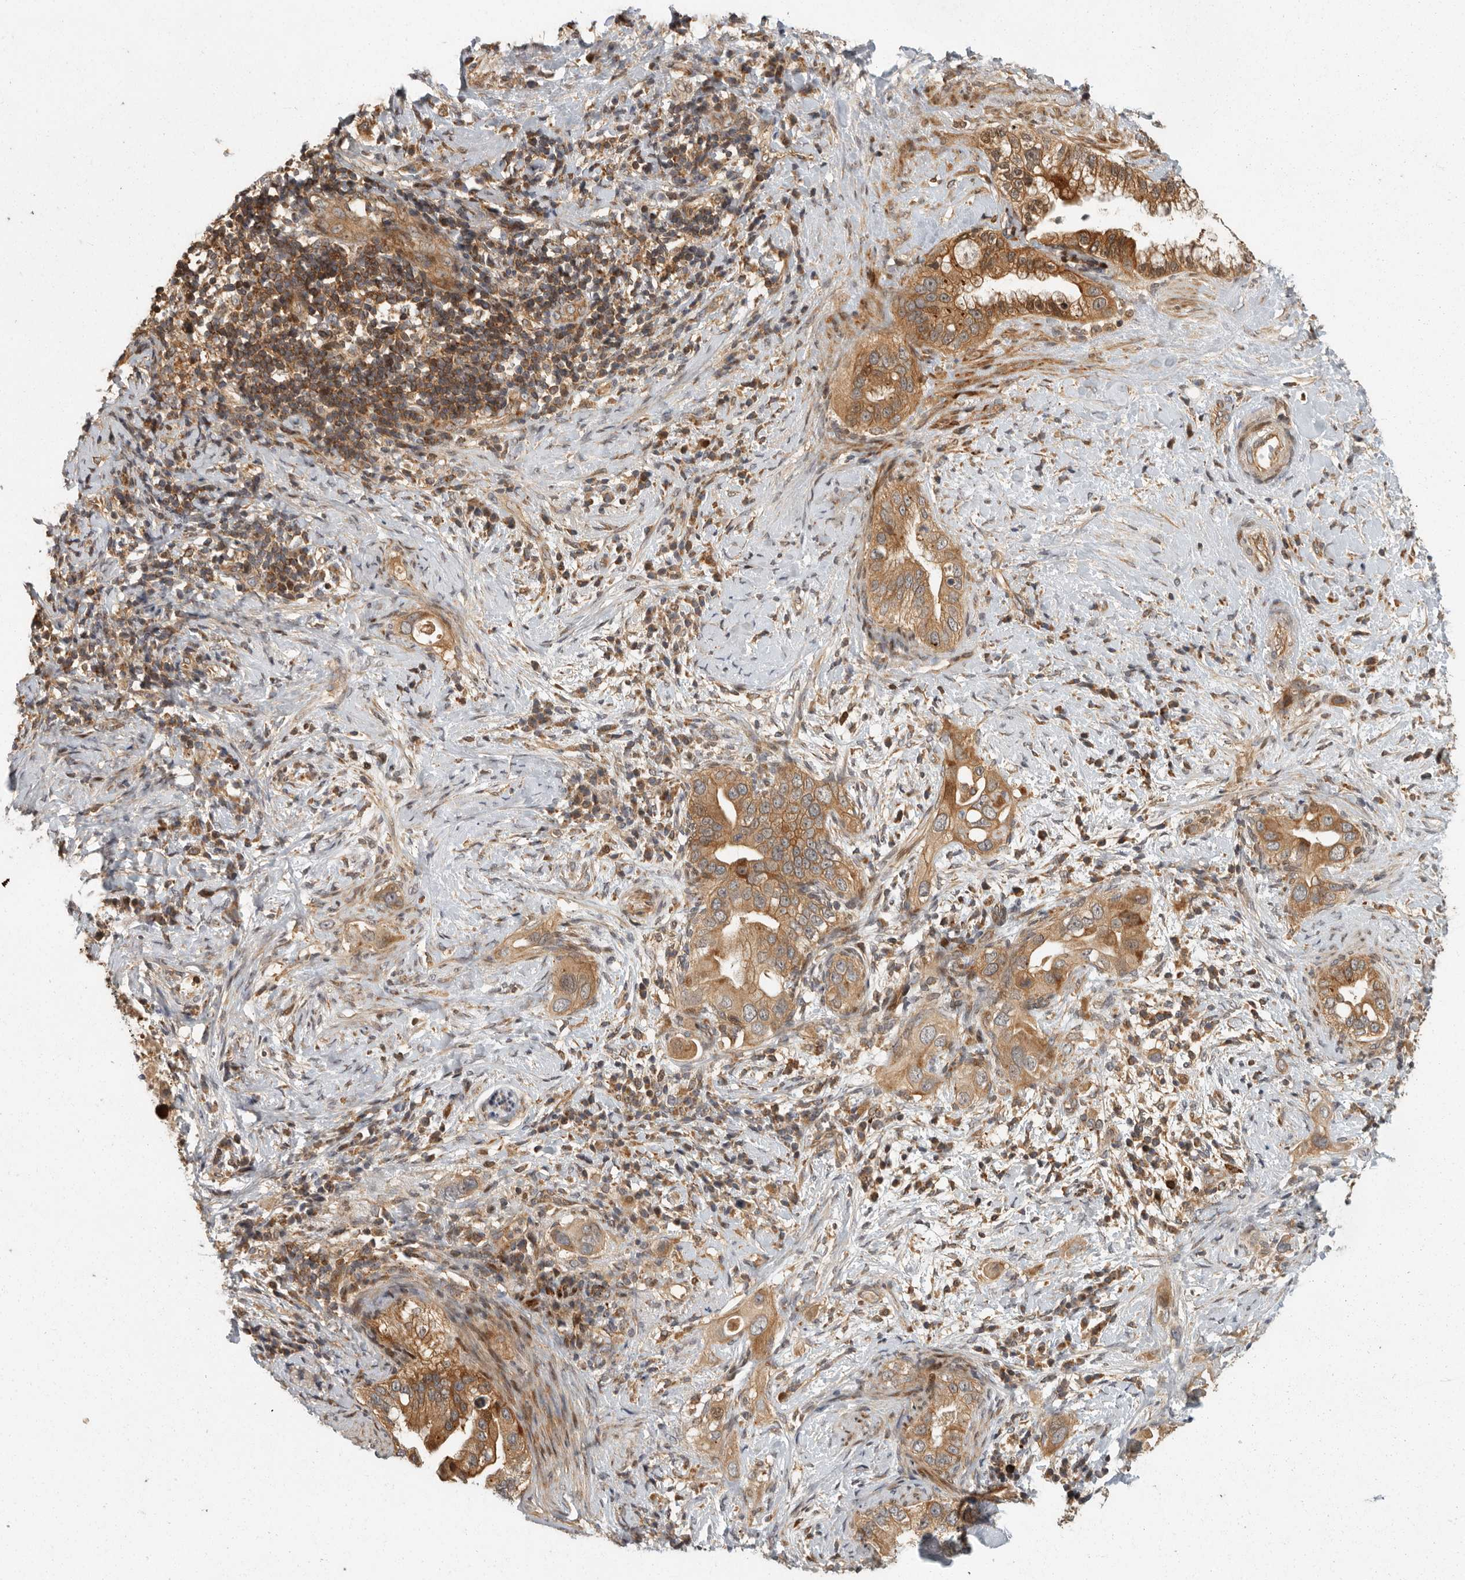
{"staining": {"intensity": "moderate", "quantity": ">75%", "location": "cytoplasmic/membranous"}, "tissue": "pancreatic cancer", "cell_type": "Tumor cells", "image_type": "cancer", "snomed": [{"axis": "morphology", "description": "Inflammation, NOS"}, {"axis": "morphology", "description": "Adenocarcinoma, NOS"}, {"axis": "topography", "description": "Pancreas"}], "caption": "DAB immunohistochemical staining of human pancreatic cancer displays moderate cytoplasmic/membranous protein positivity in approximately >75% of tumor cells.", "gene": "SWT1", "patient": {"sex": "female", "age": 56}}